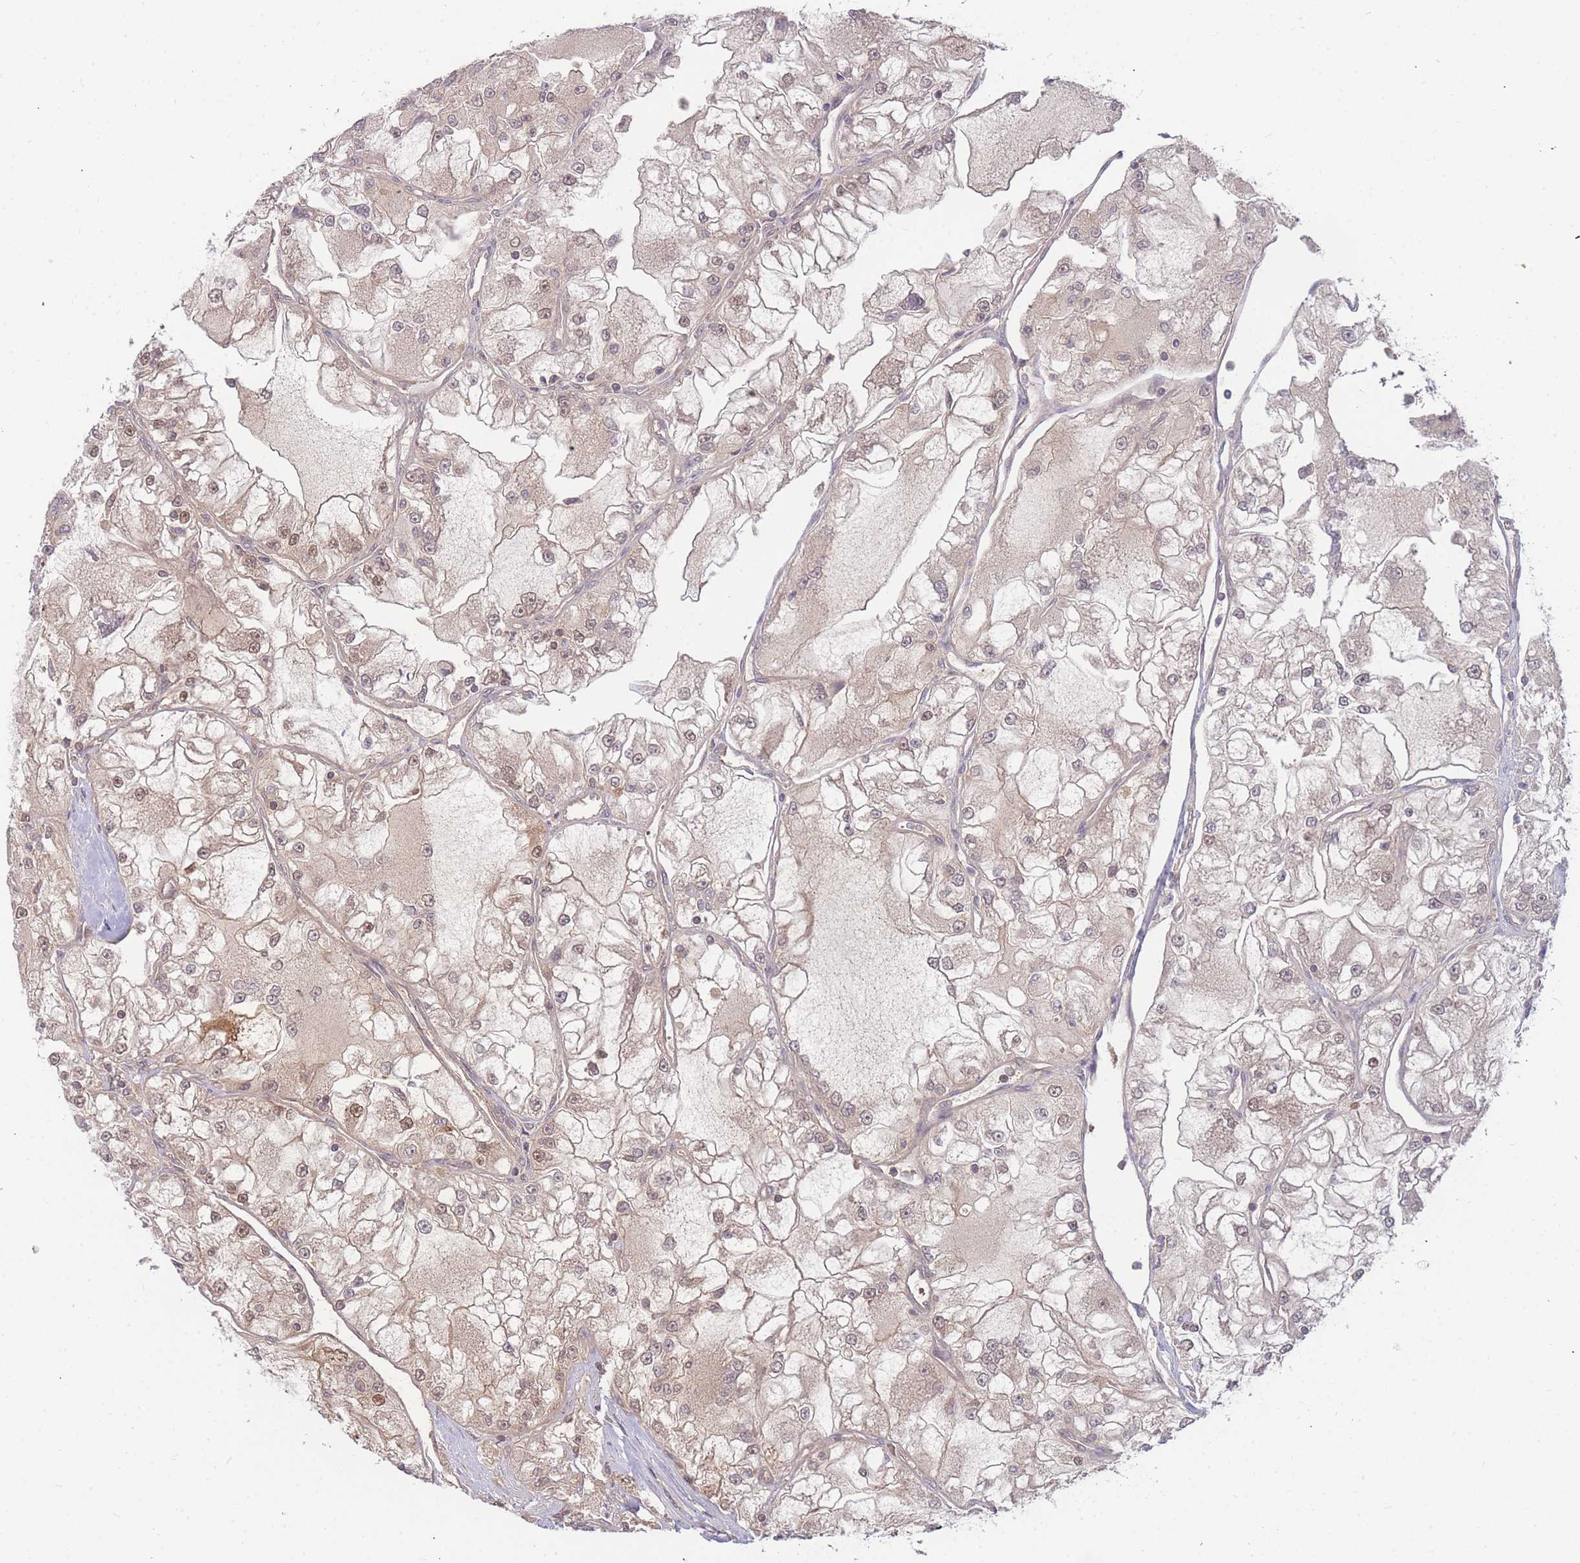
{"staining": {"intensity": "weak", "quantity": "25%-75%", "location": "cytoplasmic/membranous,nuclear"}, "tissue": "renal cancer", "cell_type": "Tumor cells", "image_type": "cancer", "snomed": [{"axis": "morphology", "description": "Adenocarcinoma, NOS"}, {"axis": "topography", "description": "Kidney"}], "caption": "An immunohistochemistry micrograph of tumor tissue is shown. Protein staining in brown highlights weak cytoplasmic/membranous and nuclear positivity in renal cancer (adenocarcinoma) within tumor cells.", "gene": "KIAA1191", "patient": {"sex": "female", "age": 72}}